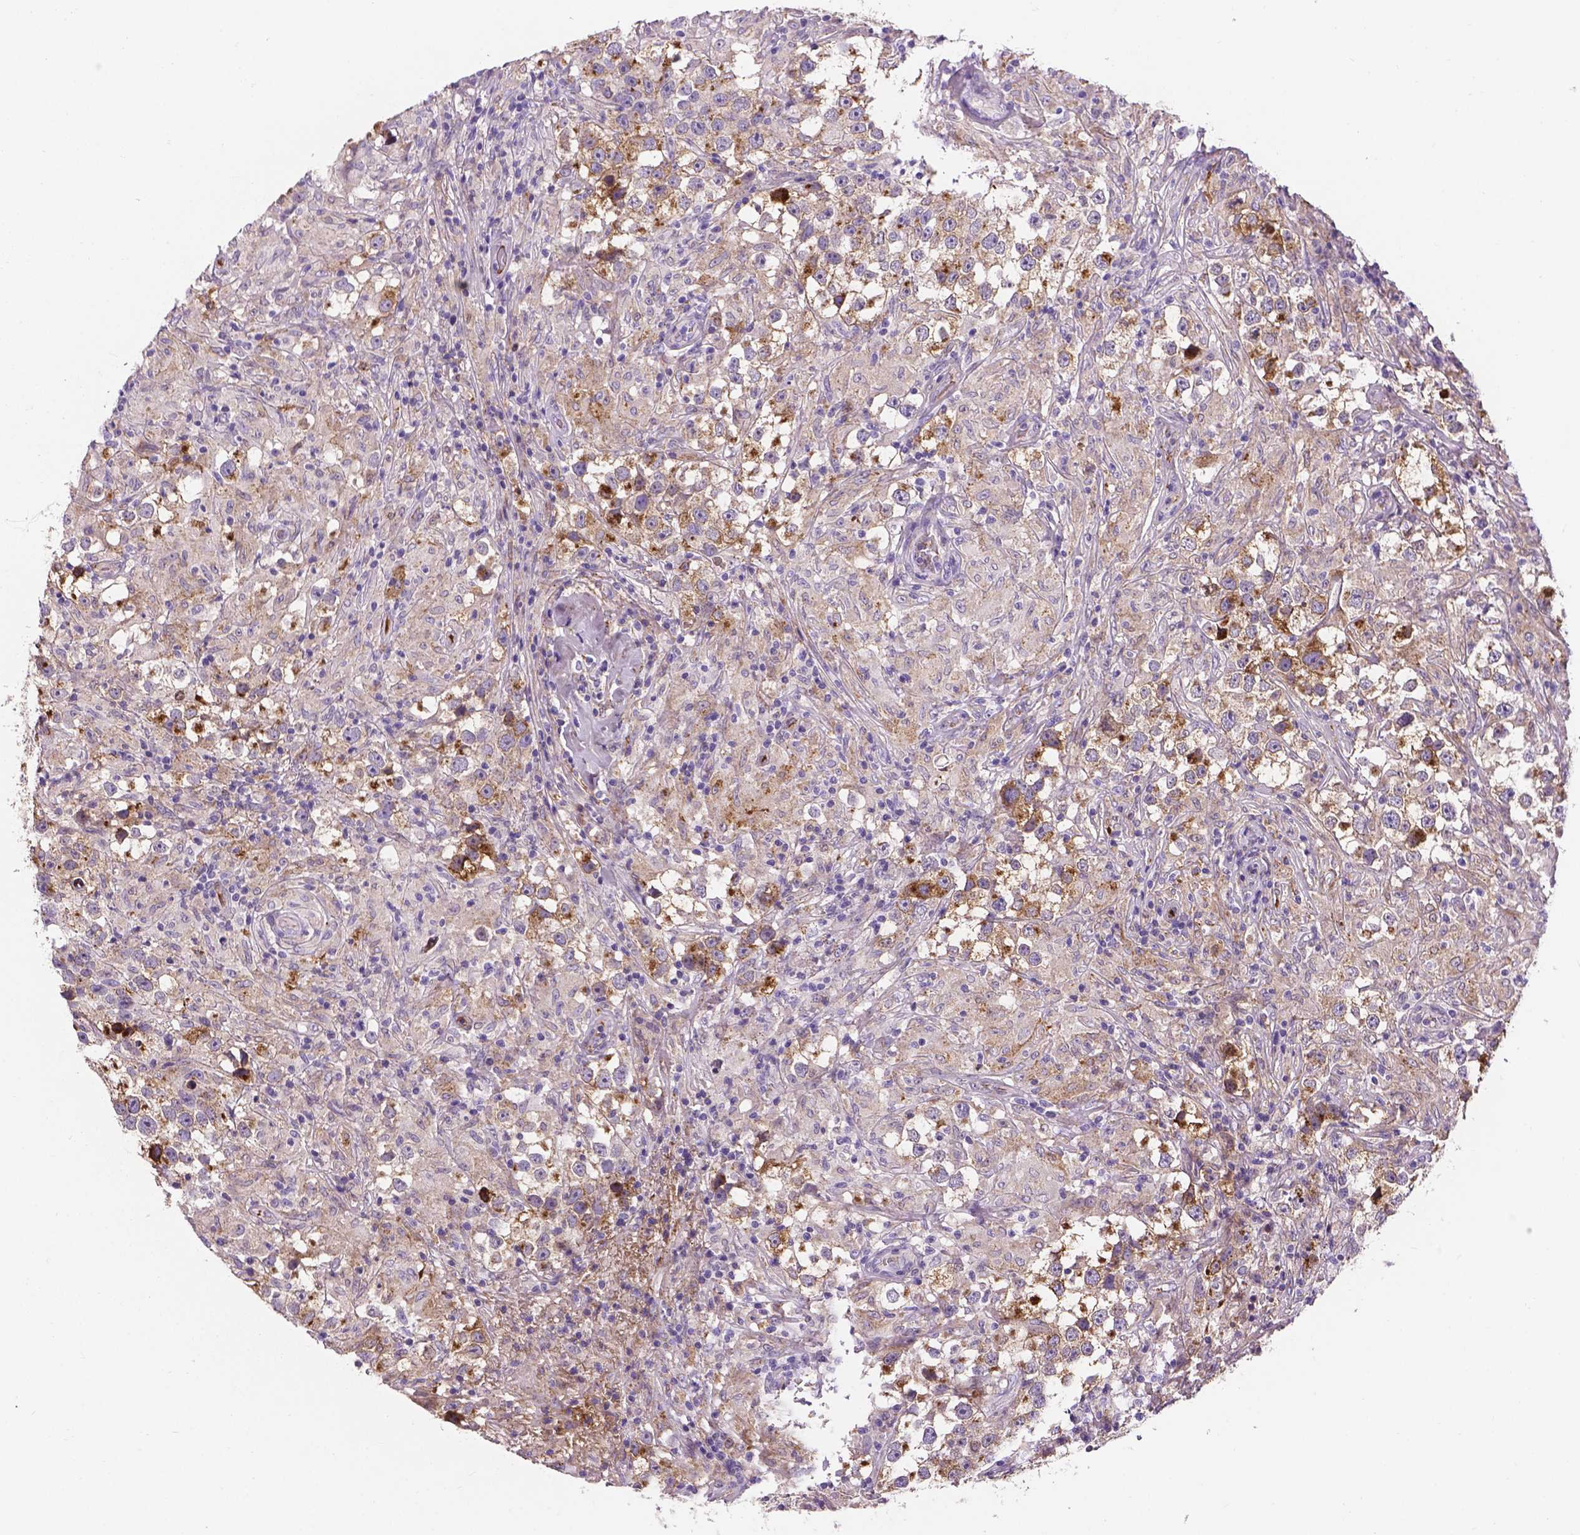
{"staining": {"intensity": "weak", "quantity": ">75%", "location": "cytoplasmic/membranous"}, "tissue": "testis cancer", "cell_type": "Tumor cells", "image_type": "cancer", "snomed": [{"axis": "morphology", "description": "Seminoma, NOS"}, {"axis": "topography", "description": "Testis"}], "caption": "Tumor cells exhibit weak cytoplasmic/membranous expression in approximately >75% of cells in testis cancer. (Stains: DAB in brown, nuclei in blue, Microscopy: brightfield microscopy at high magnification).", "gene": "APOE", "patient": {"sex": "male", "age": 46}}